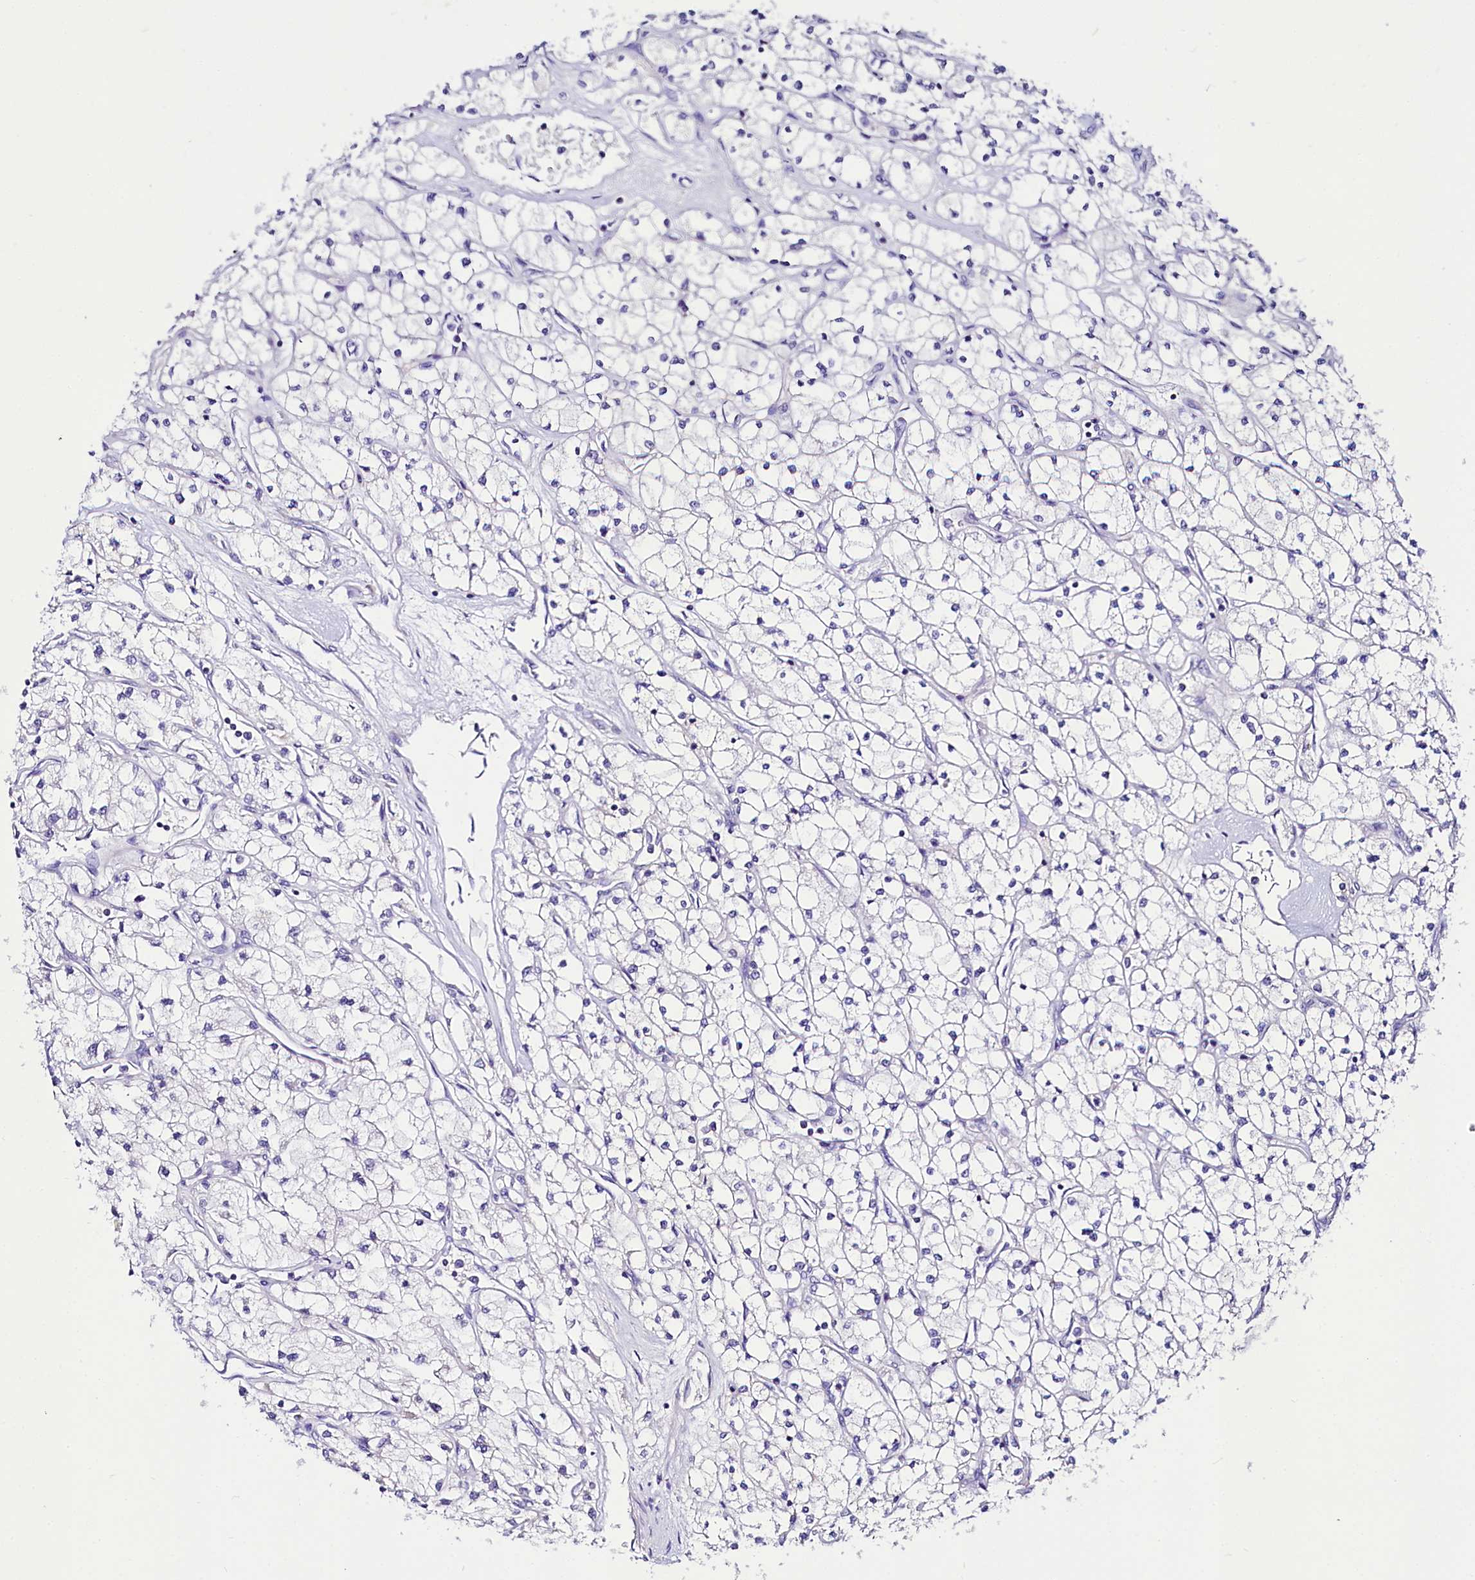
{"staining": {"intensity": "negative", "quantity": "none", "location": "none"}, "tissue": "renal cancer", "cell_type": "Tumor cells", "image_type": "cancer", "snomed": [{"axis": "morphology", "description": "Adenocarcinoma, NOS"}, {"axis": "topography", "description": "Kidney"}], "caption": "High magnification brightfield microscopy of renal cancer (adenocarcinoma) stained with DAB (3,3'-diaminobenzidine) (brown) and counterstained with hematoxylin (blue): tumor cells show no significant expression.", "gene": "ABHD5", "patient": {"sex": "male", "age": 80}}